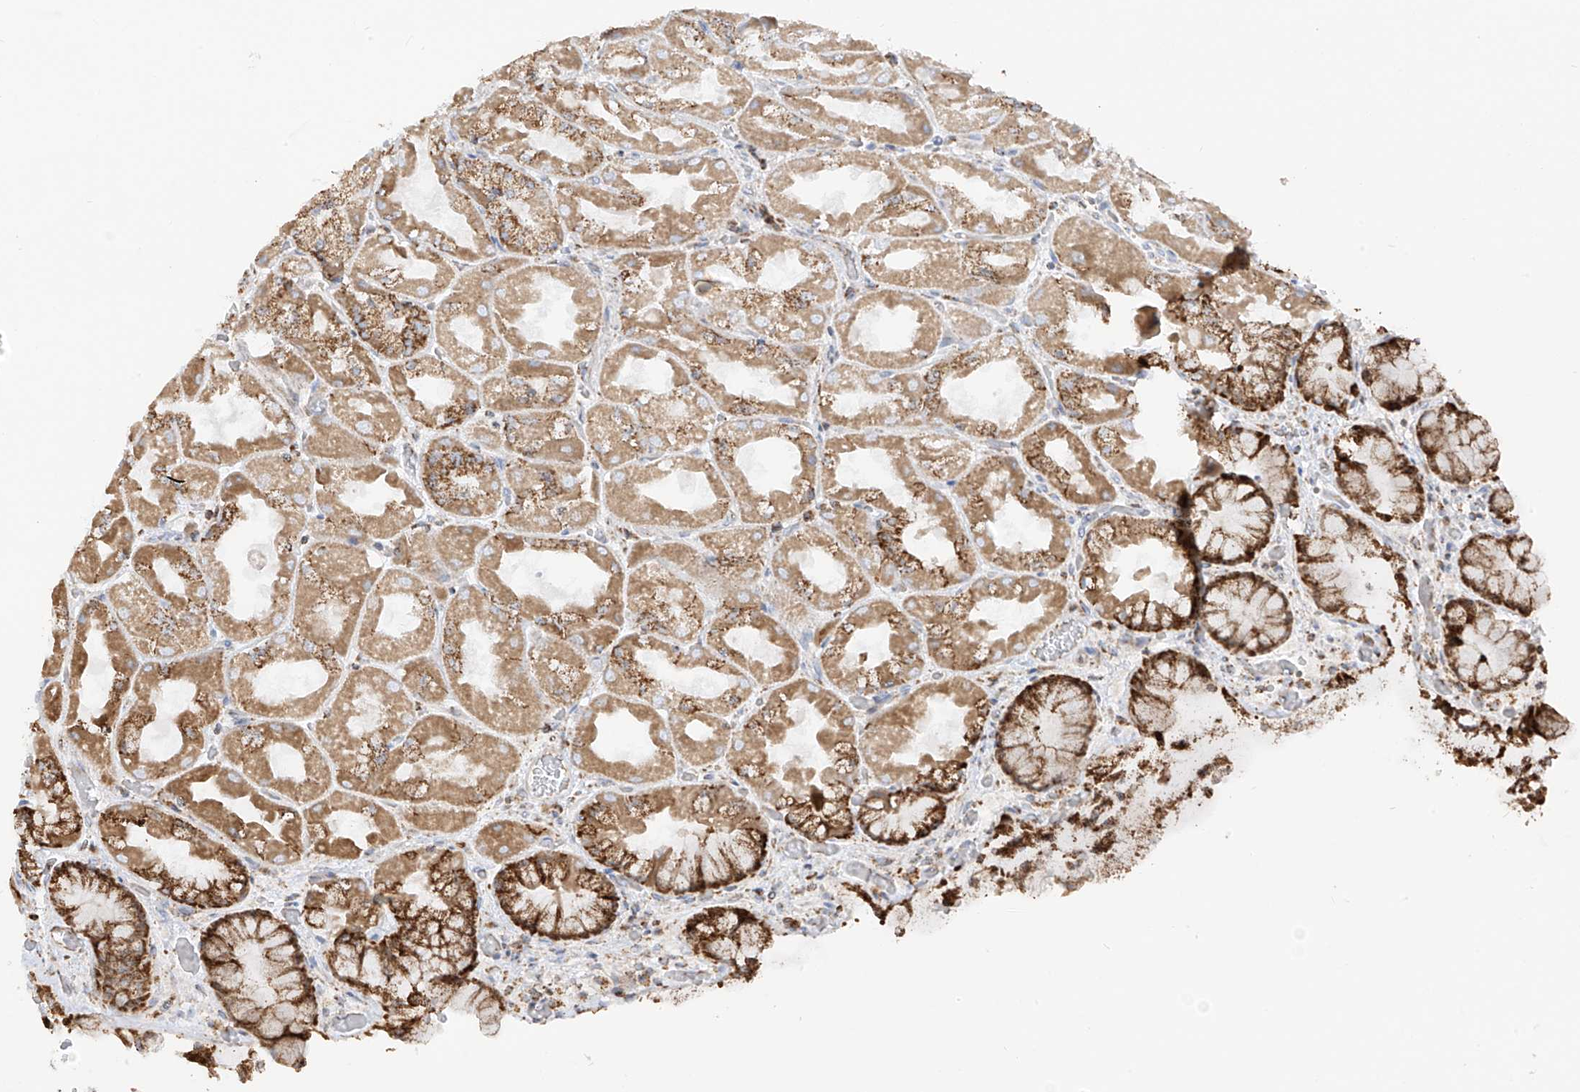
{"staining": {"intensity": "strong", "quantity": ">75%", "location": "cytoplasmic/membranous"}, "tissue": "stomach", "cell_type": "Glandular cells", "image_type": "normal", "snomed": [{"axis": "morphology", "description": "Normal tissue, NOS"}, {"axis": "topography", "description": "Stomach"}], "caption": "High-power microscopy captured an immunohistochemistry histopathology image of normal stomach, revealing strong cytoplasmic/membranous staining in about >75% of glandular cells. (DAB (3,3'-diaminobenzidine) IHC with brightfield microscopy, high magnification).", "gene": "ETHE1", "patient": {"sex": "female", "age": 61}}